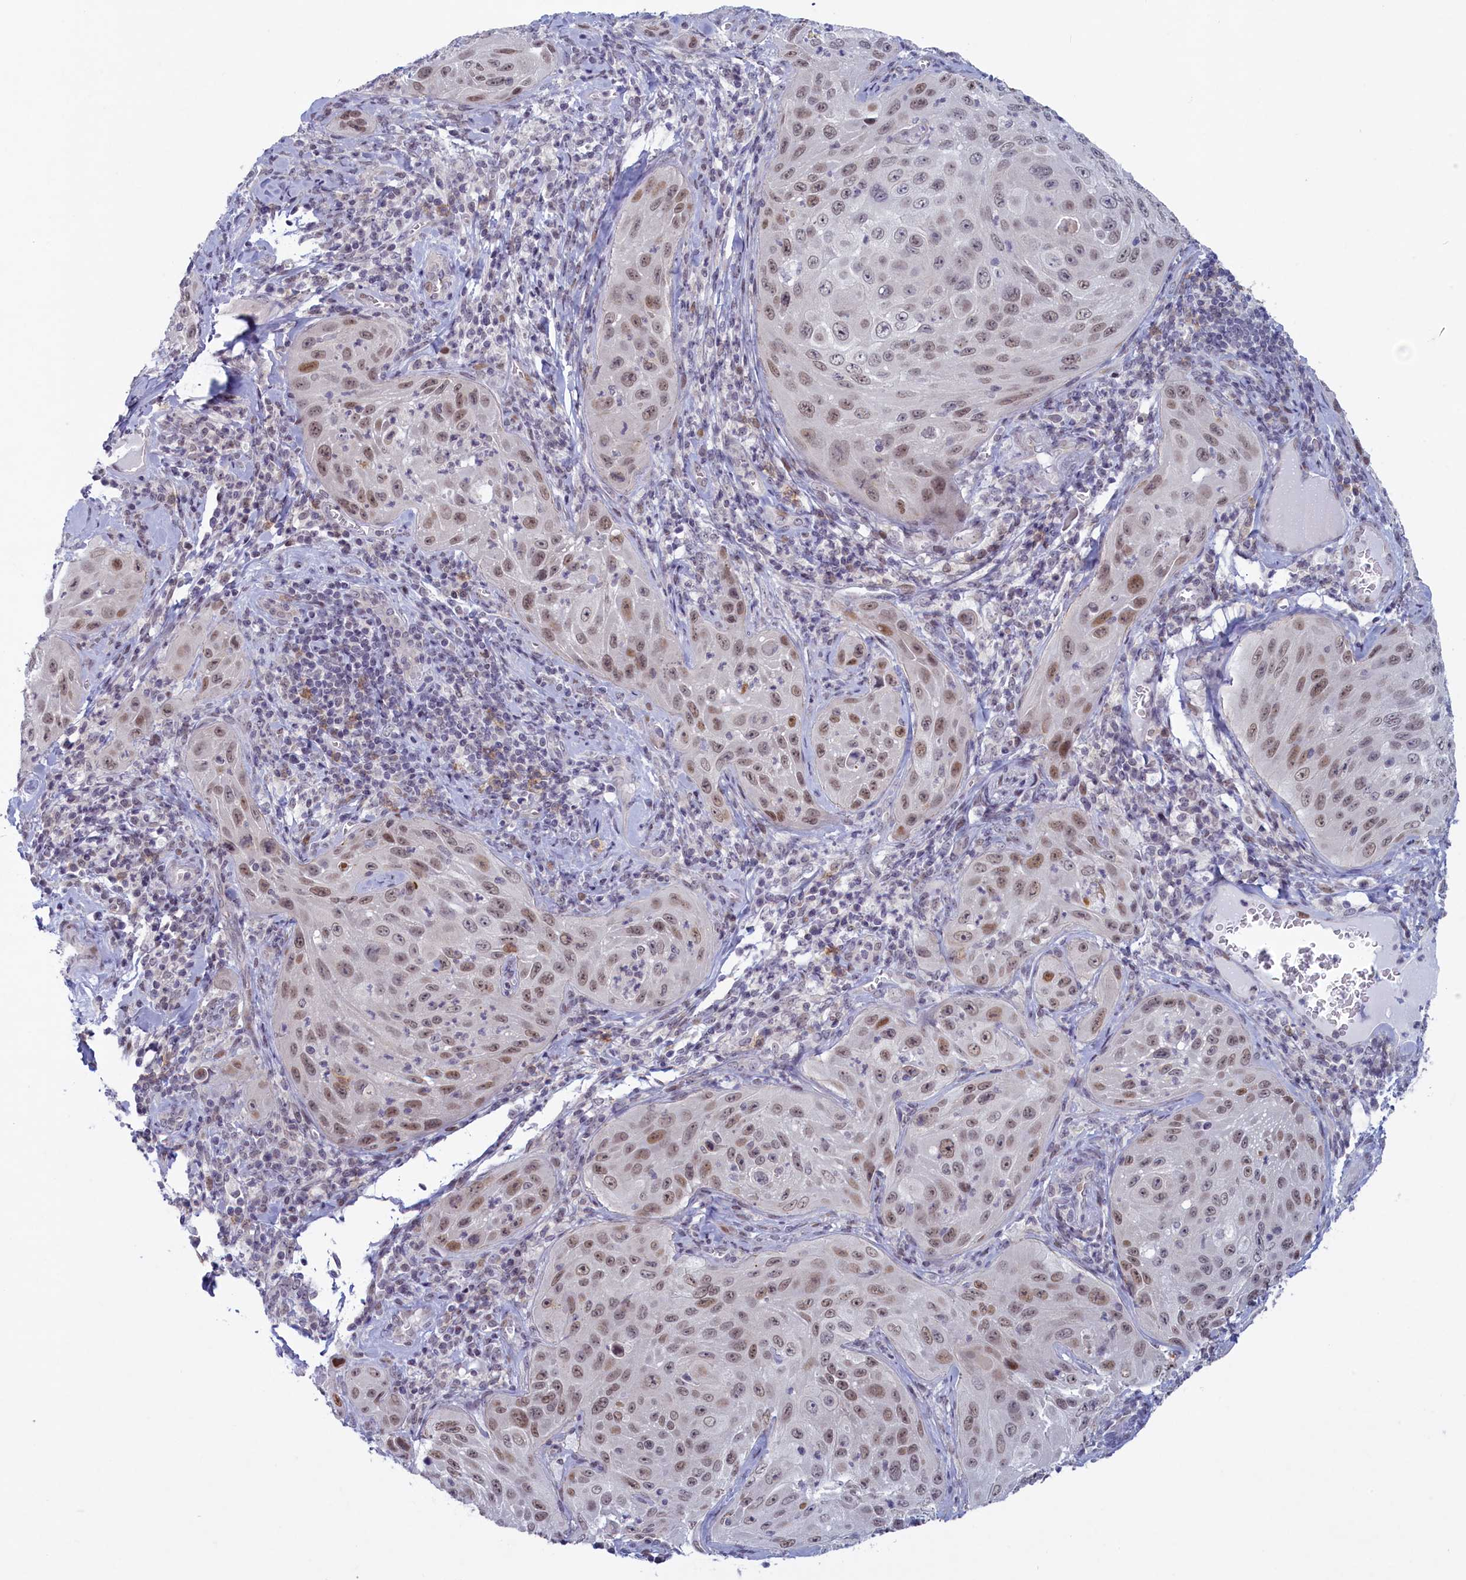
{"staining": {"intensity": "moderate", "quantity": "<25%", "location": "nuclear"}, "tissue": "cervical cancer", "cell_type": "Tumor cells", "image_type": "cancer", "snomed": [{"axis": "morphology", "description": "Squamous cell carcinoma, NOS"}, {"axis": "topography", "description": "Cervix"}], "caption": "Protein positivity by immunohistochemistry shows moderate nuclear expression in approximately <25% of tumor cells in cervical squamous cell carcinoma. The staining is performed using DAB brown chromogen to label protein expression. The nuclei are counter-stained blue using hematoxylin.", "gene": "ATF7IP2", "patient": {"sex": "female", "age": 42}}